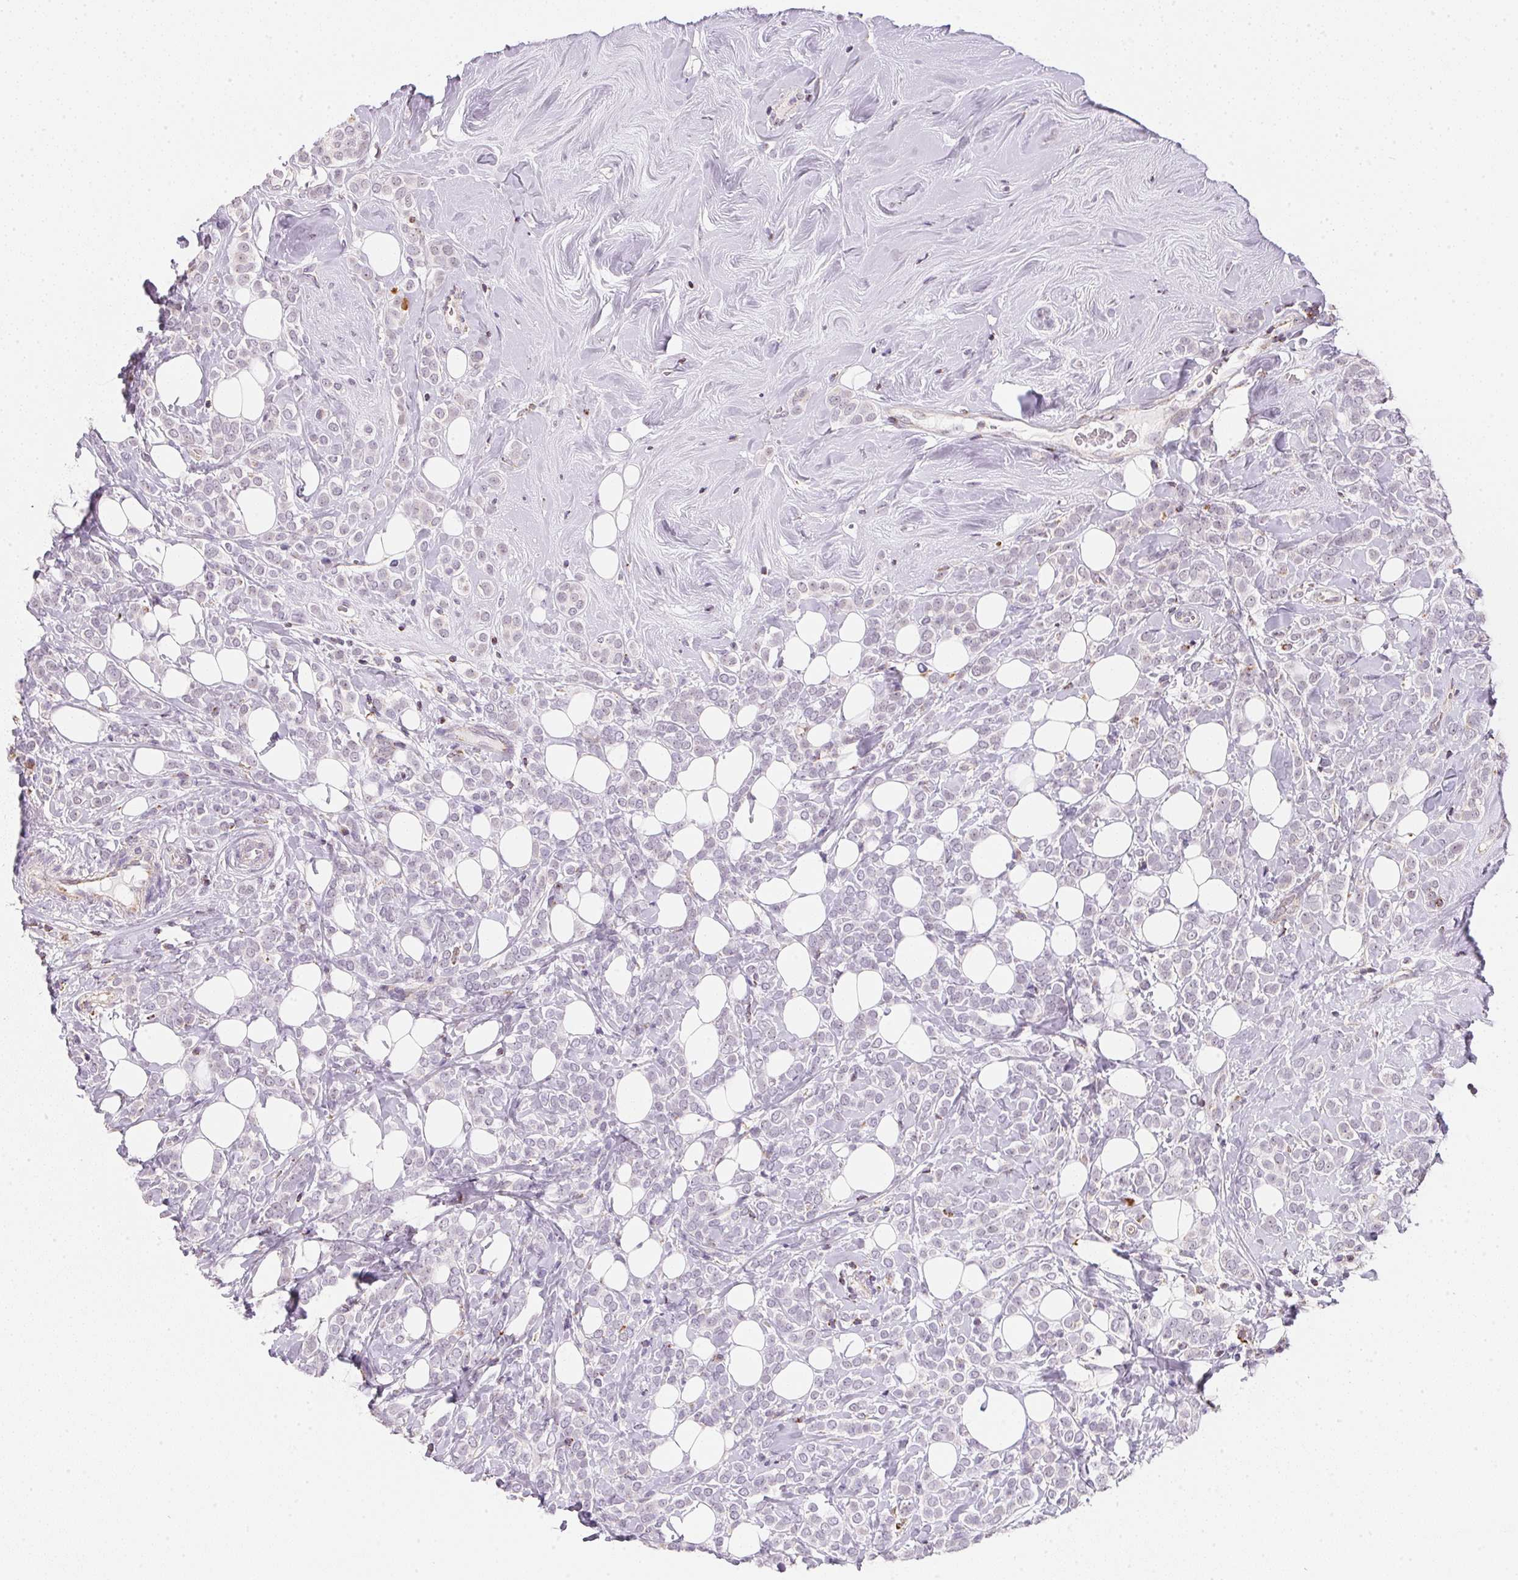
{"staining": {"intensity": "negative", "quantity": "none", "location": "none"}, "tissue": "breast cancer", "cell_type": "Tumor cells", "image_type": "cancer", "snomed": [{"axis": "morphology", "description": "Lobular carcinoma"}, {"axis": "topography", "description": "Breast"}], "caption": "DAB immunohistochemical staining of human breast lobular carcinoma shows no significant staining in tumor cells.", "gene": "GIPC2", "patient": {"sex": "female", "age": 49}}